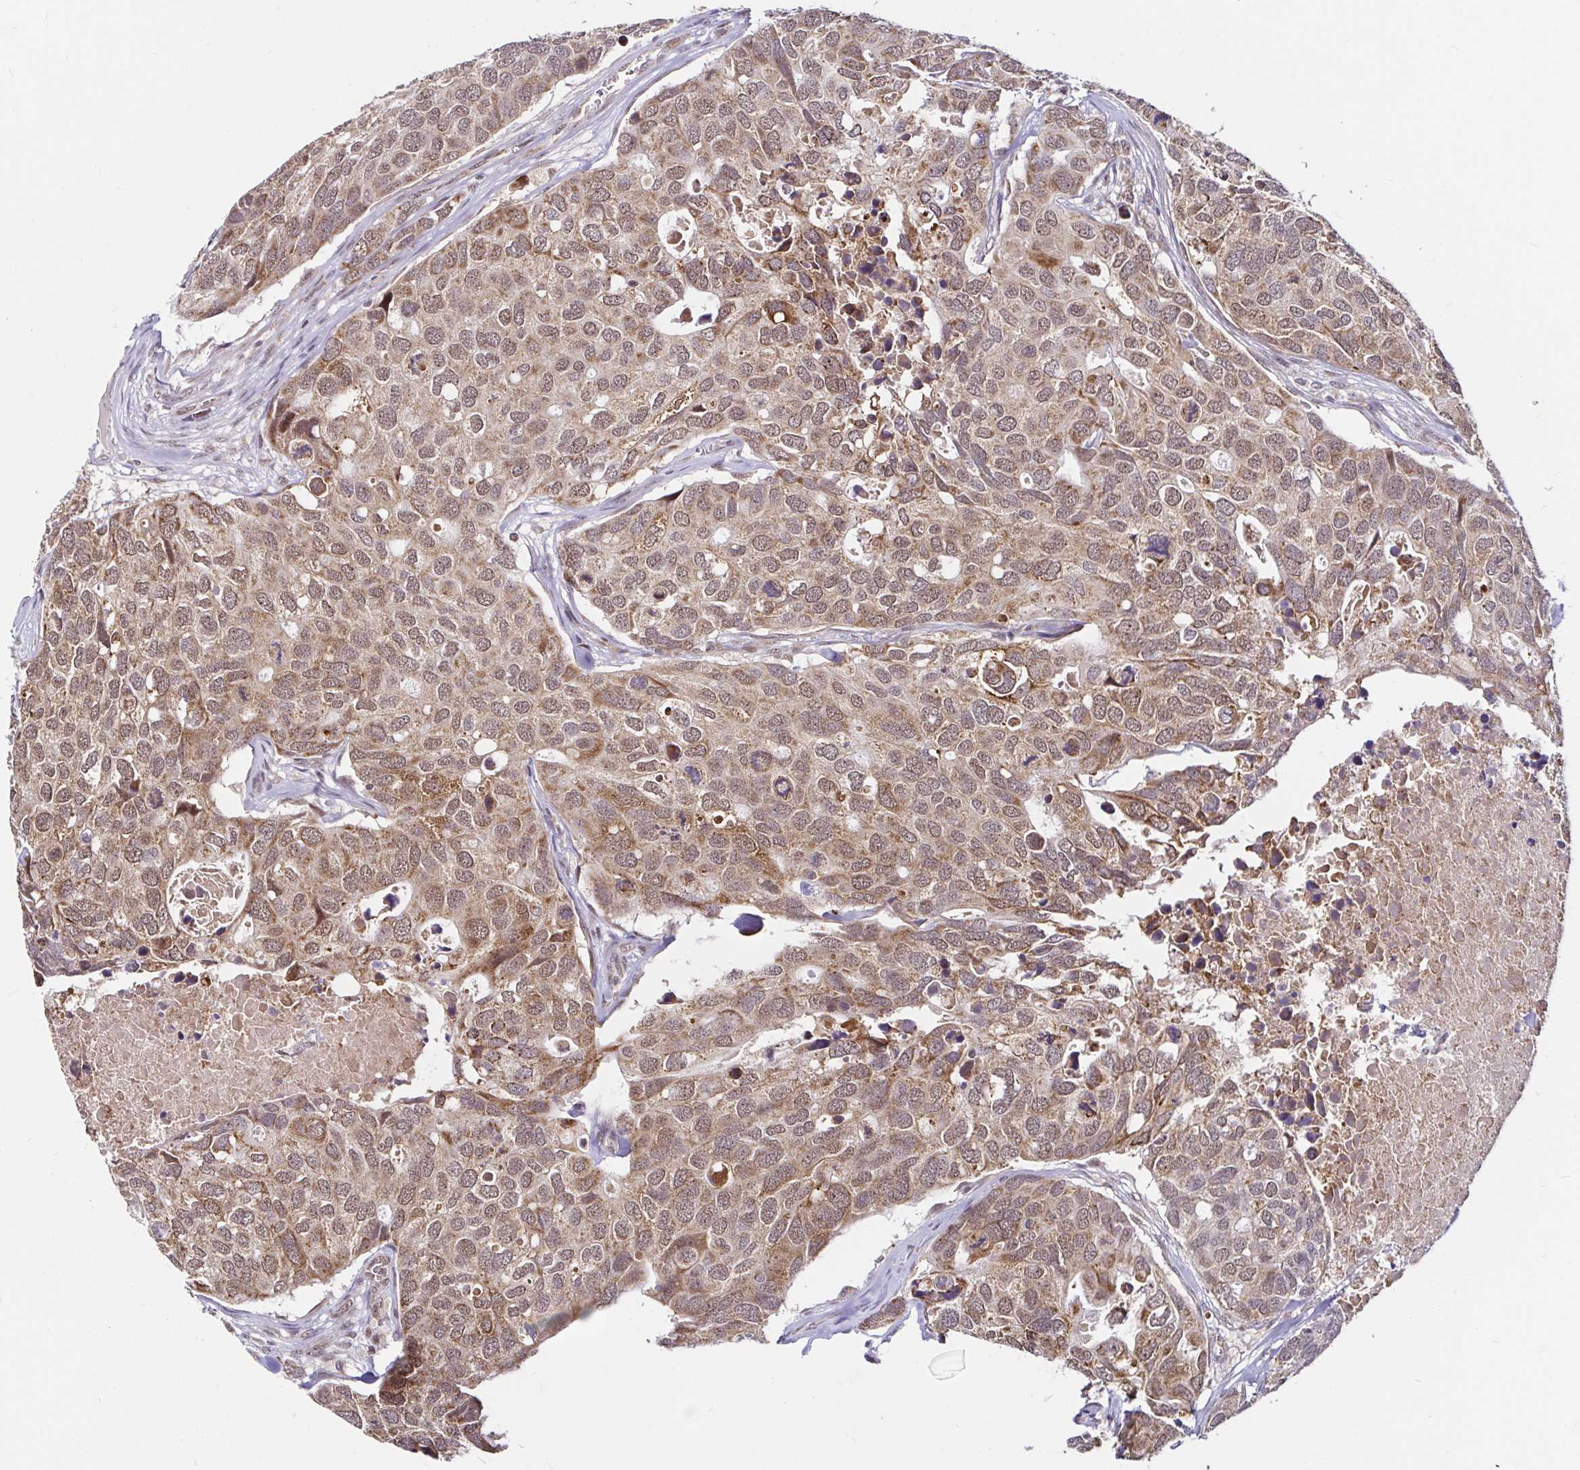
{"staining": {"intensity": "moderate", "quantity": ">75%", "location": "cytoplasmic/membranous,nuclear"}, "tissue": "breast cancer", "cell_type": "Tumor cells", "image_type": "cancer", "snomed": [{"axis": "morphology", "description": "Duct carcinoma"}, {"axis": "topography", "description": "Breast"}], "caption": "Tumor cells display moderate cytoplasmic/membranous and nuclear positivity in approximately >75% of cells in breast infiltrating ductal carcinoma. The protein of interest is shown in brown color, while the nuclei are stained blue.", "gene": "TIMM50", "patient": {"sex": "female", "age": 83}}